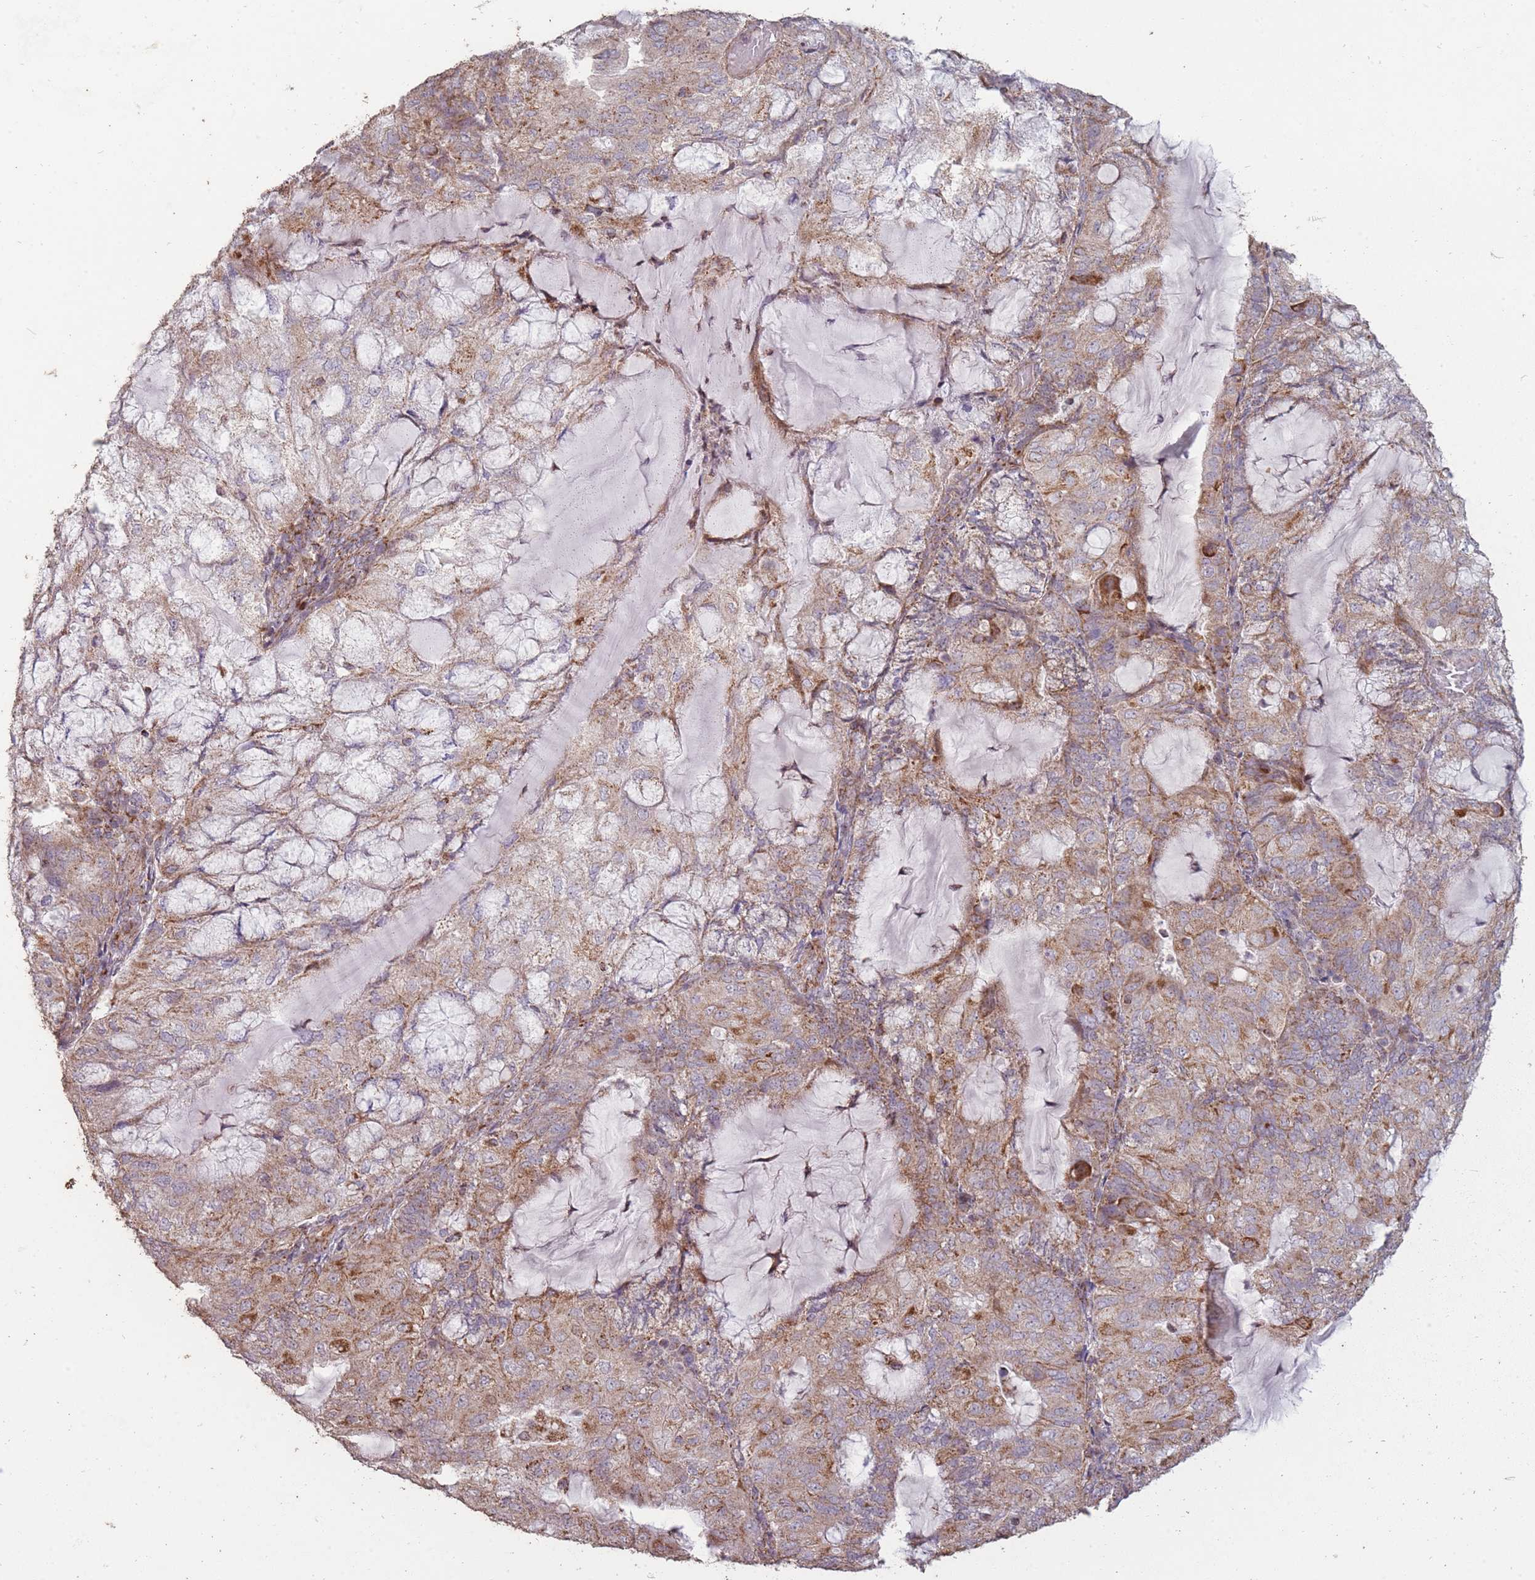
{"staining": {"intensity": "moderate", "quantity": ">75%", "location": "cytoplasmic/membranous"}, "tissue": "endometrial cancer", "cell_type": "Tumor cells", "image_type": "cancer", "snomed": [{"axis": "morphology", "description": "Adenocarcinoma, NOS"}, {"axis": "topography", "description": "Endometrium"}], "caption": "DAB (3,3'-diaminobenzidine) immunohistochemical staining of human endometrial cancer (adenocarcinoma) reveals moderate cytoplasmic/membranous protein staining in about >75% of tumor cells.", "gene": "CNOT8", "patient": {"sex": "female", "age": 81}}